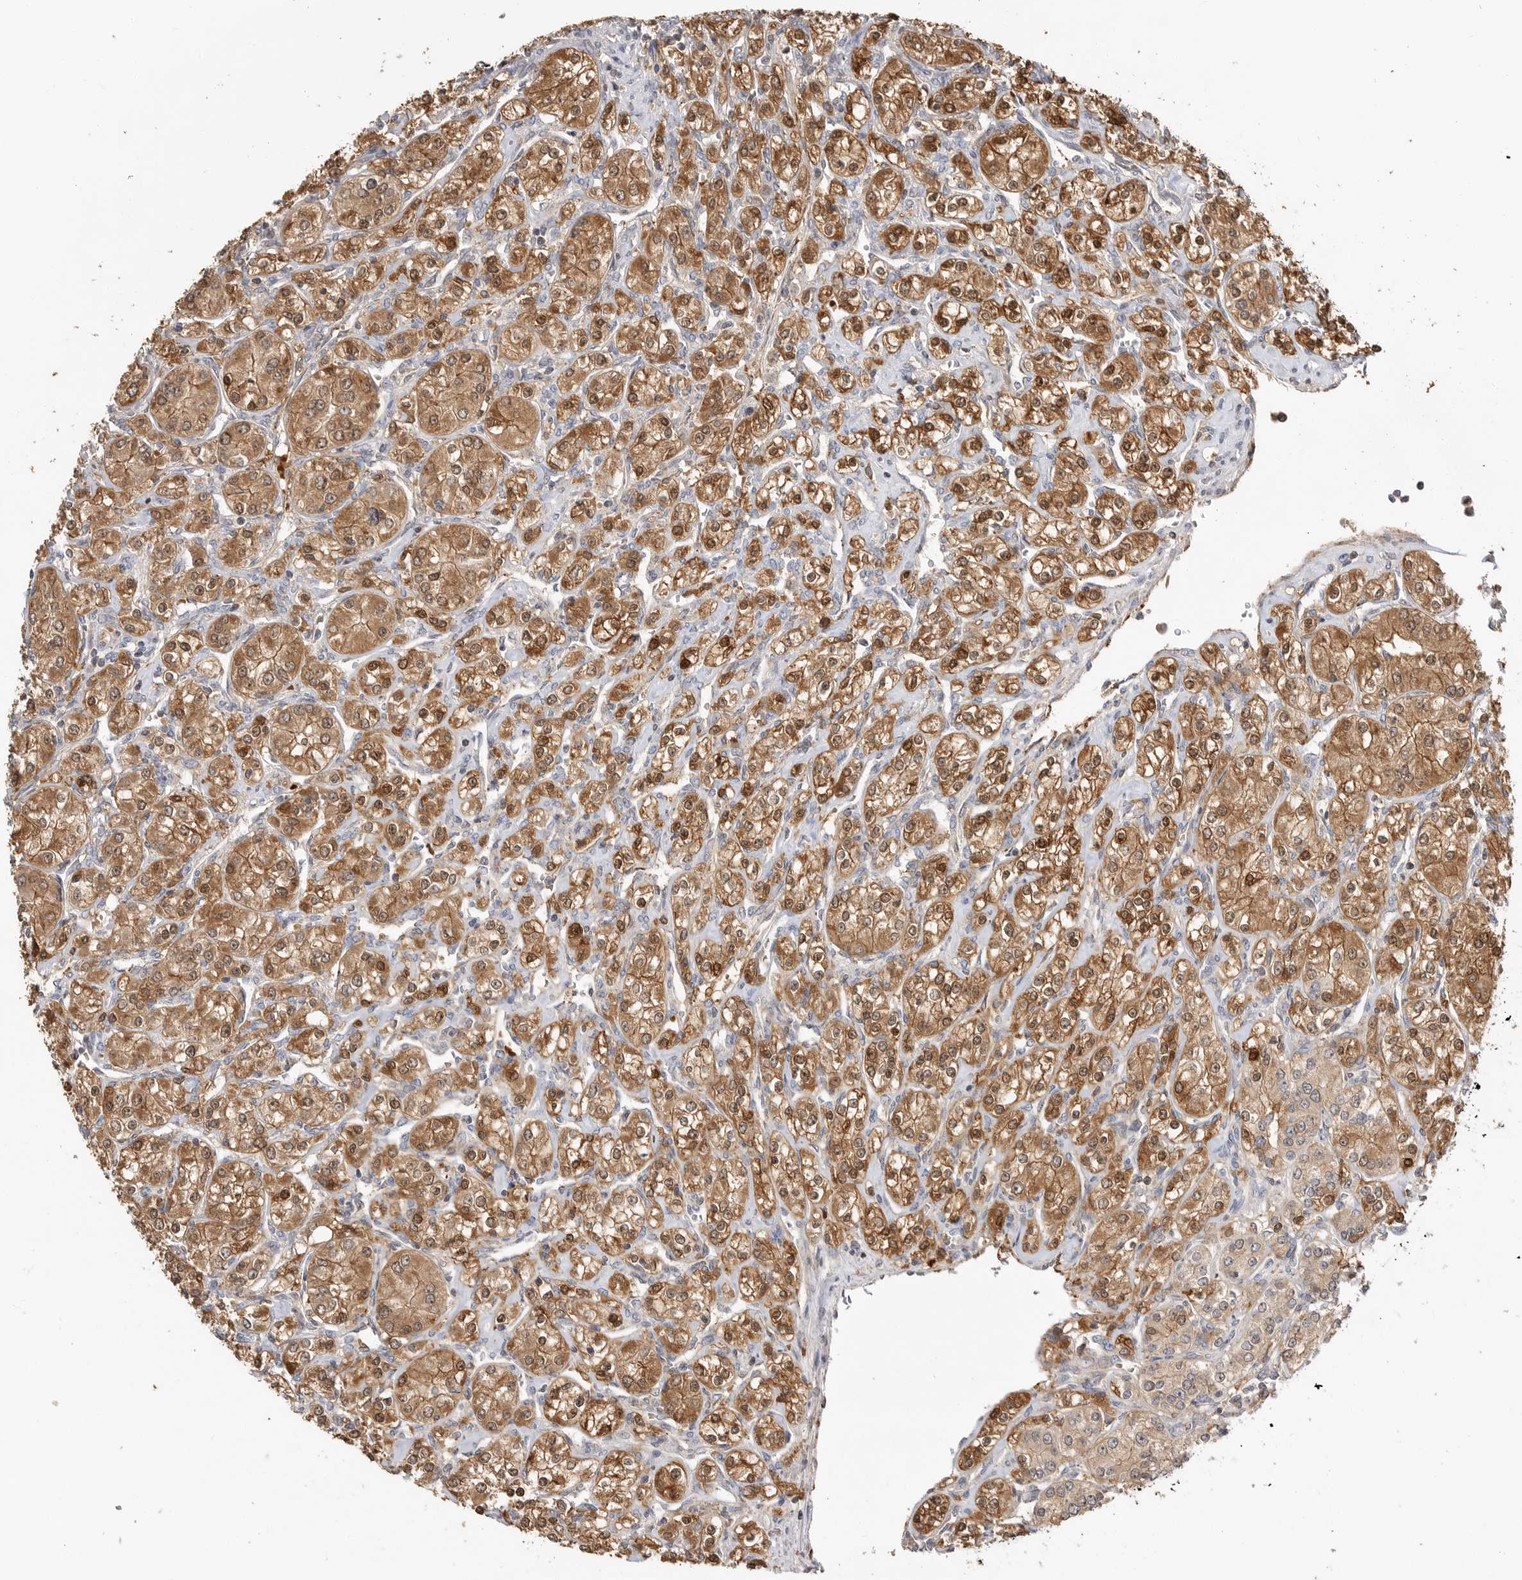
{"staining": {"intensity": "moderate", "quantity": ">75%", "location": "cytoplasmic/membranous,nuclear"}, "tissue": "renal cancer", "cell_type": "Tumor cells", "image_type": "cancer", "snomed": [{"axis": "morphology", "description": "Adenocarcinoma, NOS"}, {"axis": "topography", "description": "Kidney"}], "caption": "An IHC image of tumor tissue is shown. Protein staining in brown shows moderate cytoplasmic/membranous and nuclear positivity in renal adenocarcinoma within tumor cells.", "gene": "CLDN12", "patient": {"sex": "male", "age": 77}}